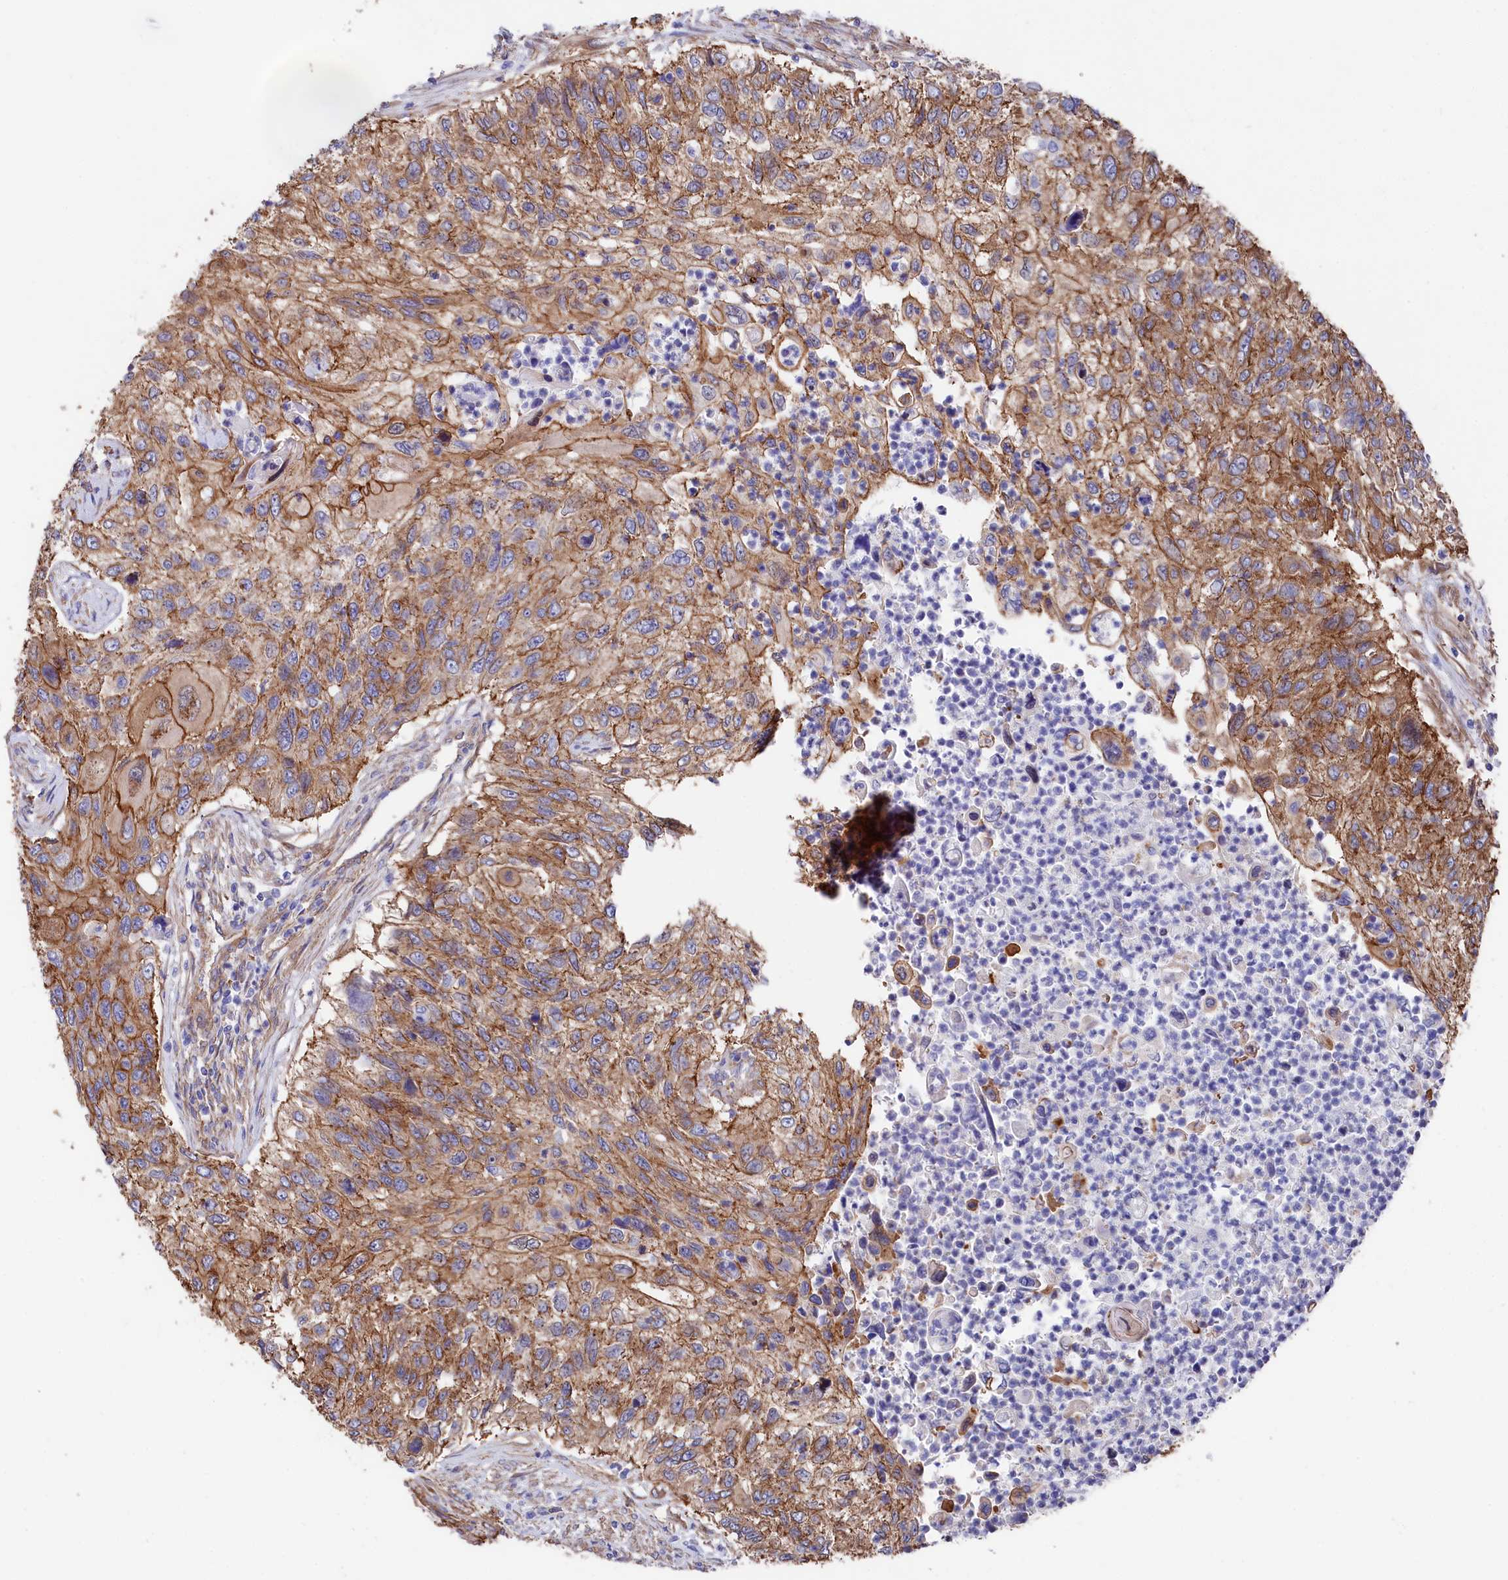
{"staining": {"intensity": "moderate", "quantity": ">75%", "location": "cytoplasmic/membranous"}, "tissue": "urothelial cancer", "cell_type": "Tumor cells", "image_type": "cancer", "snomed": [{"axis": "morphology", "description": "Urothelial carcinoma, High grade"}, {"axis": "topography", "description": "Urinary bladder"}], "caption": "IHC staining of urothelial cancer, which shows medium levels of moderate cytoplasmic/membranous staining in approximately >75% of tumor cells indicating moderate cytoplasmic/membranous protein staining. The staining was performed using DAB (3,3'-diaminobenzidine) (brown) for protein detection and nuclei were counterstained in hematoxylin (blue).", "gene": "TNKS1BP1", "patient": {"sex": "female", "age": 60}}